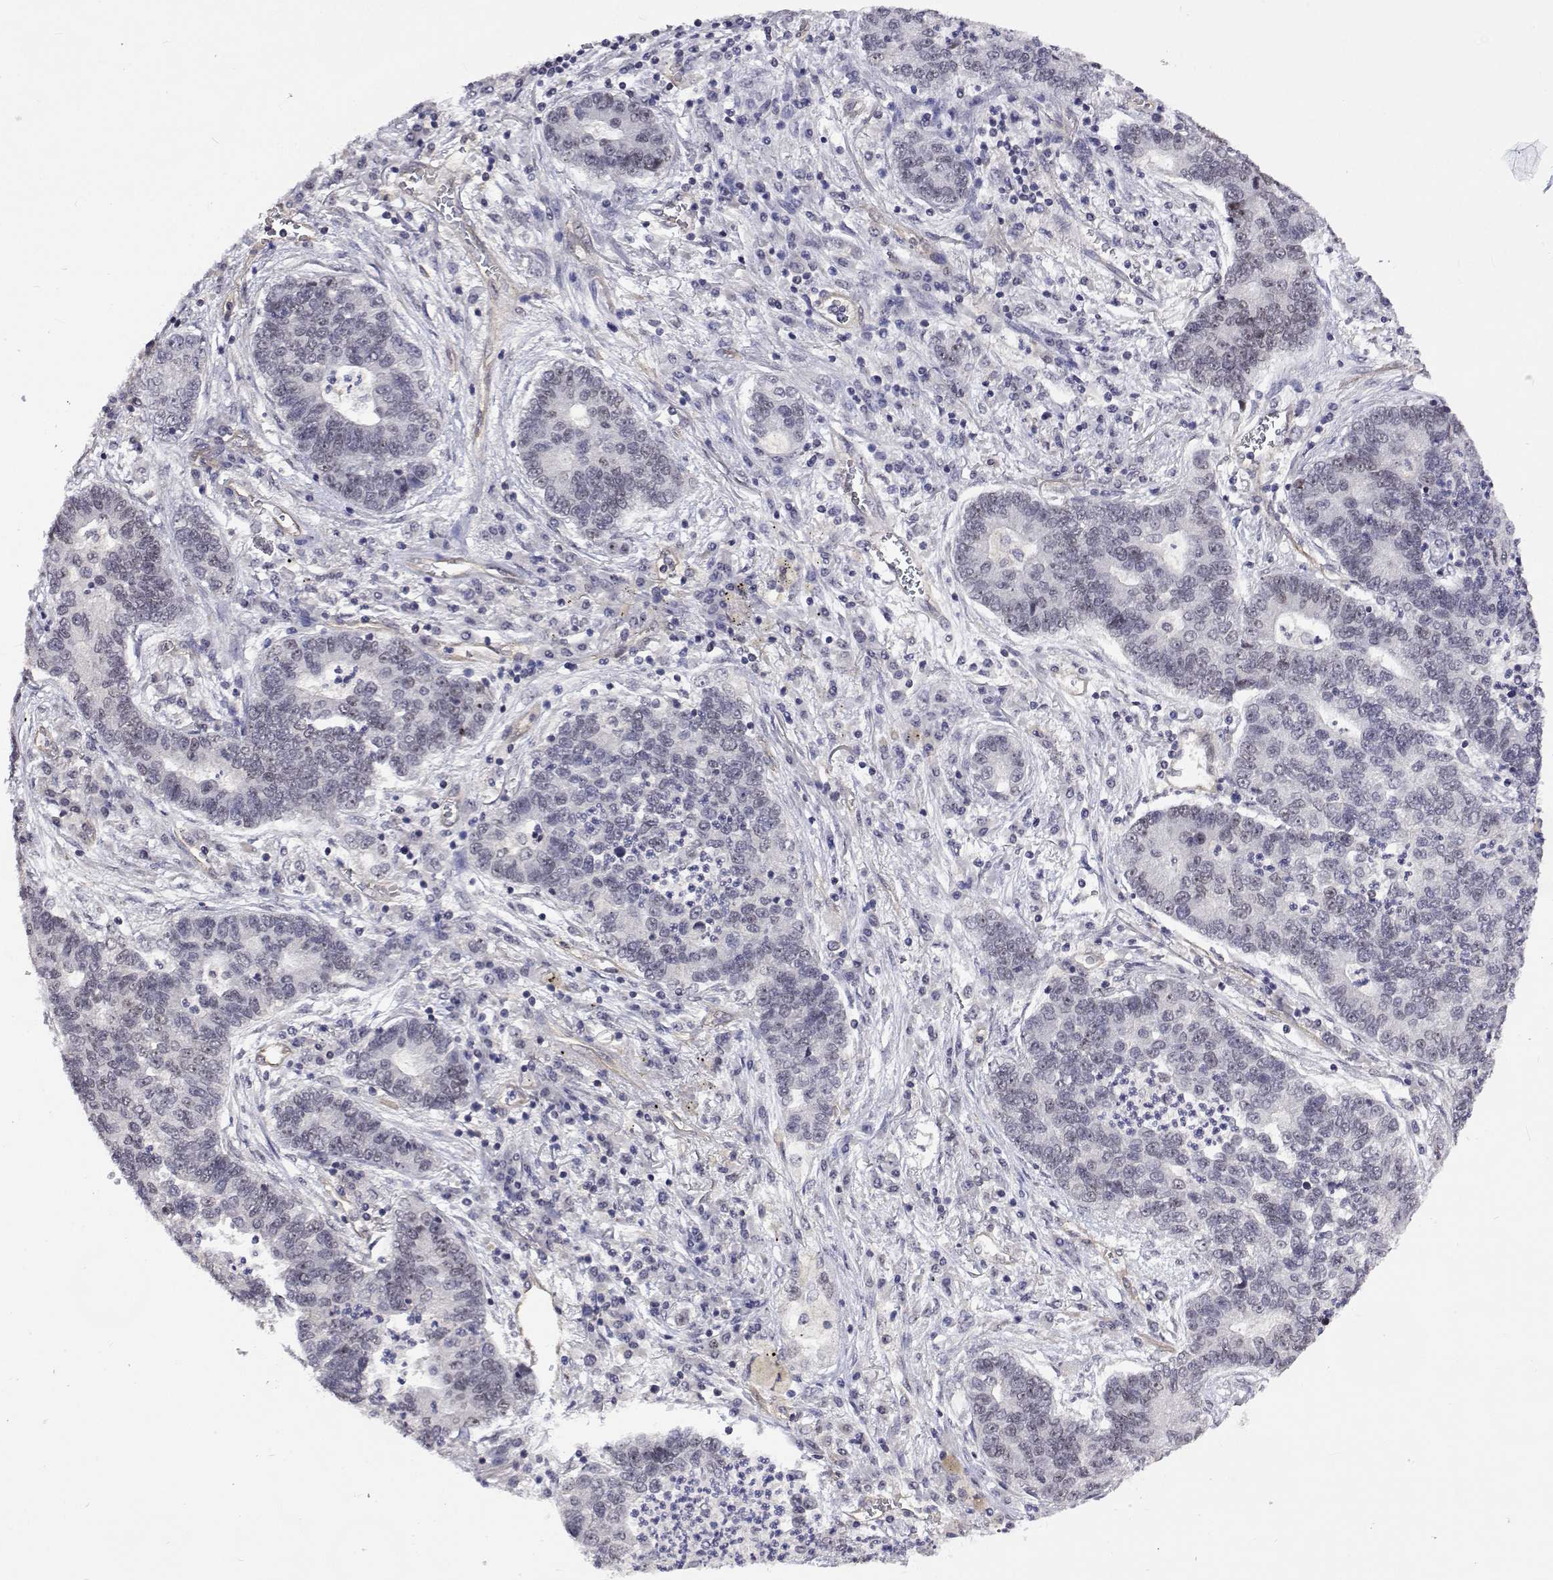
{"staining": {"intensity": "negative", "quantity": "none", "location": "none"}, "tissue": "lung cancer", "cell_type": "Tumor cells", "image_type": "cancer", "snomed": [{"axis": "morphology", "description": "Adenocarcinoma, NOS"}, {"axis": "topography", "description": "Lung"}], "caption": "Tumor cells show no significant protein expression in lung adenocarcinoma. (DAB immunohistochemistry (IHC) with hematoxylin counter stain).", "gene": "NHP2", "patient": {"sex": "female", "age": 57}}